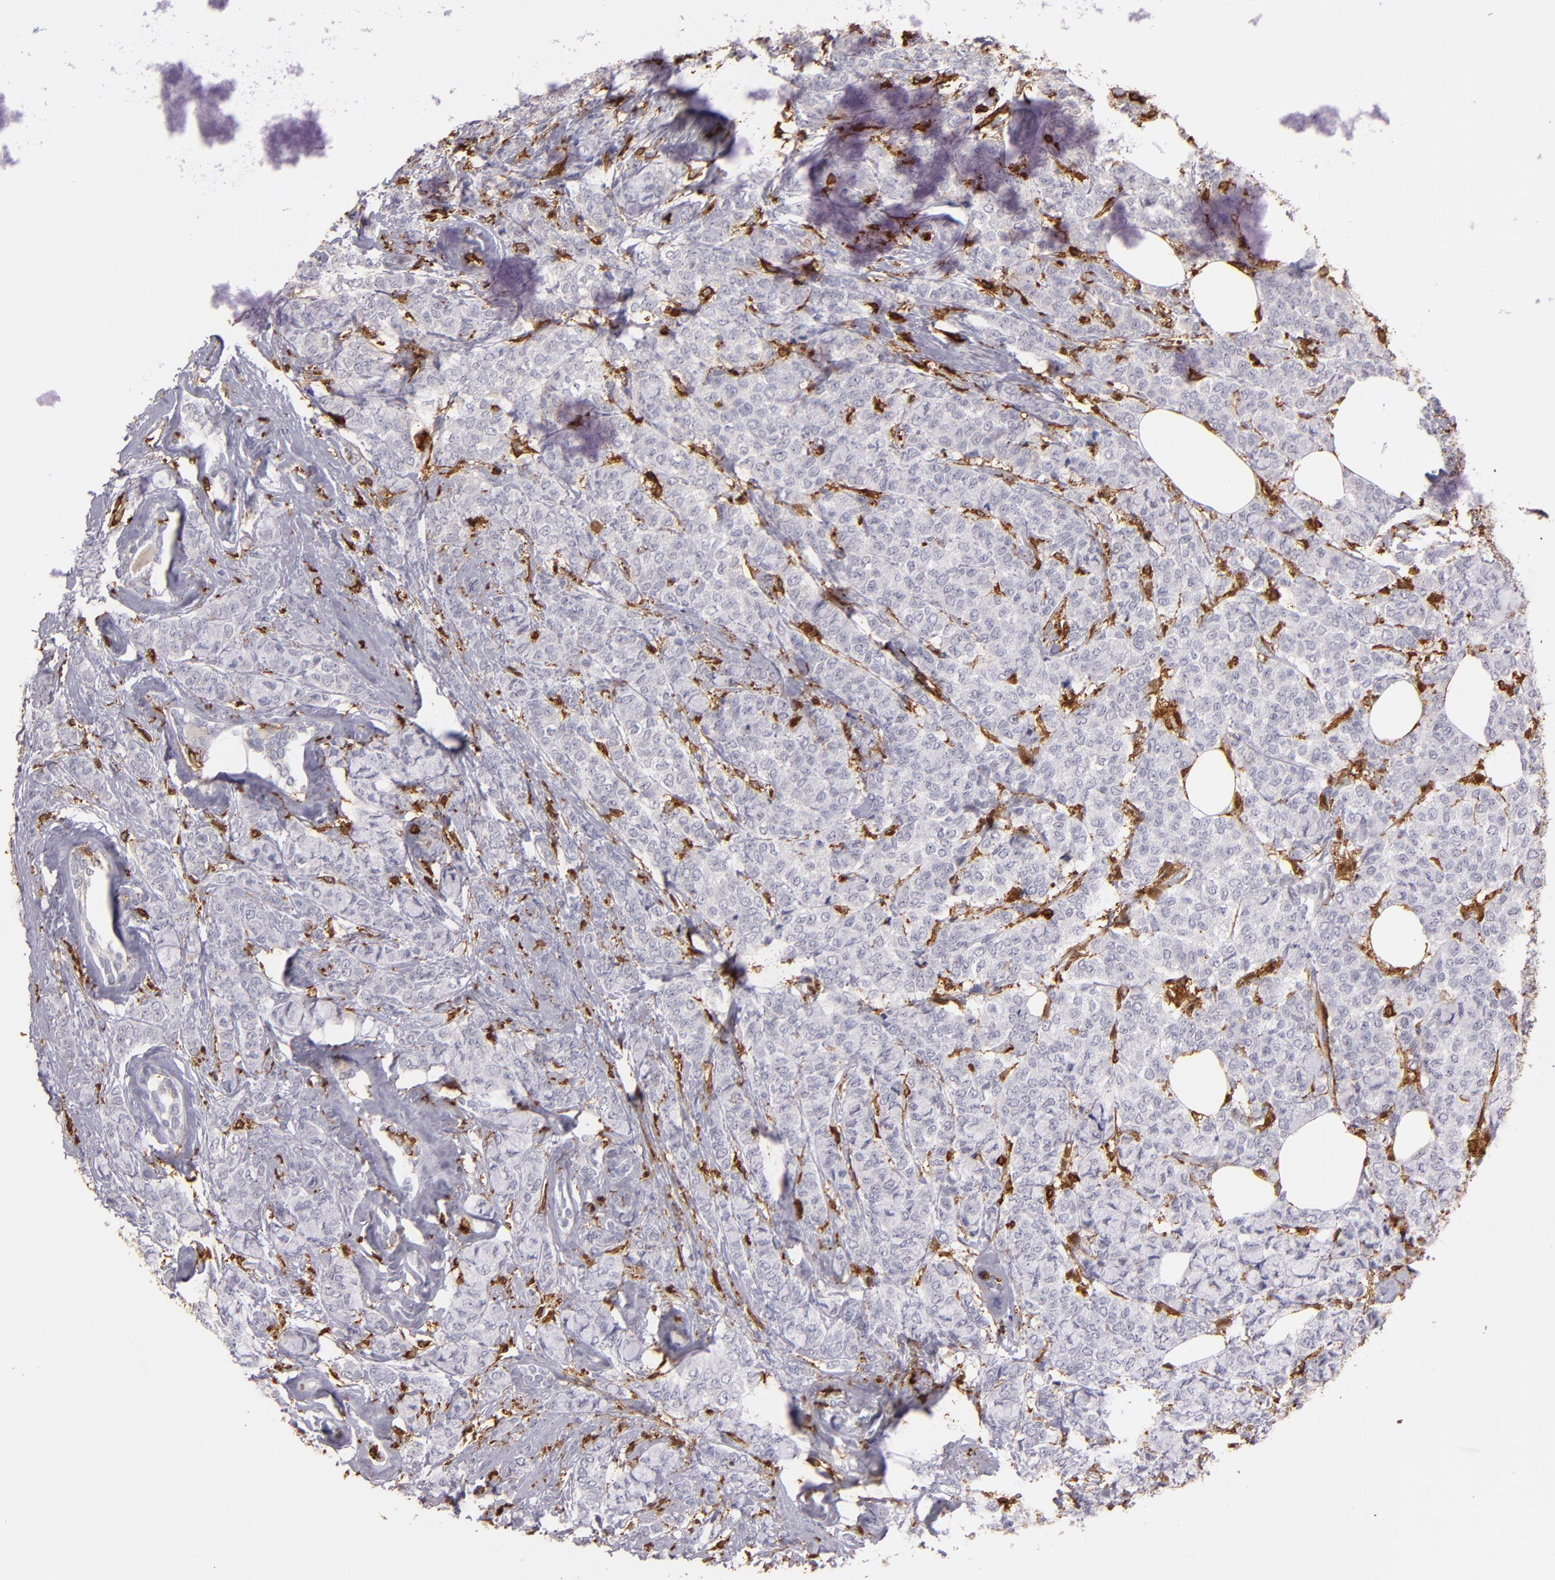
{"staining": {"intensity": "negative", "quantity": "none", "location": "none"}, "tissue": "breast cancer", "cell_type": "Tumor cells", "image_type": "cancer", "snomed": [{"axis": "morphology", "description": "Lobular carcinoma"}, {"axis": "topography", "description": "Breast"}], "caption": "This photomicrograph is of lobular carcinoma (breast) stained with IHC to label a protein in brown with the nuclei are counter-stained blue. There is no expression in tumor cells.", "gene": "WAS", "patient": {"sex": "female", "age": 60}}